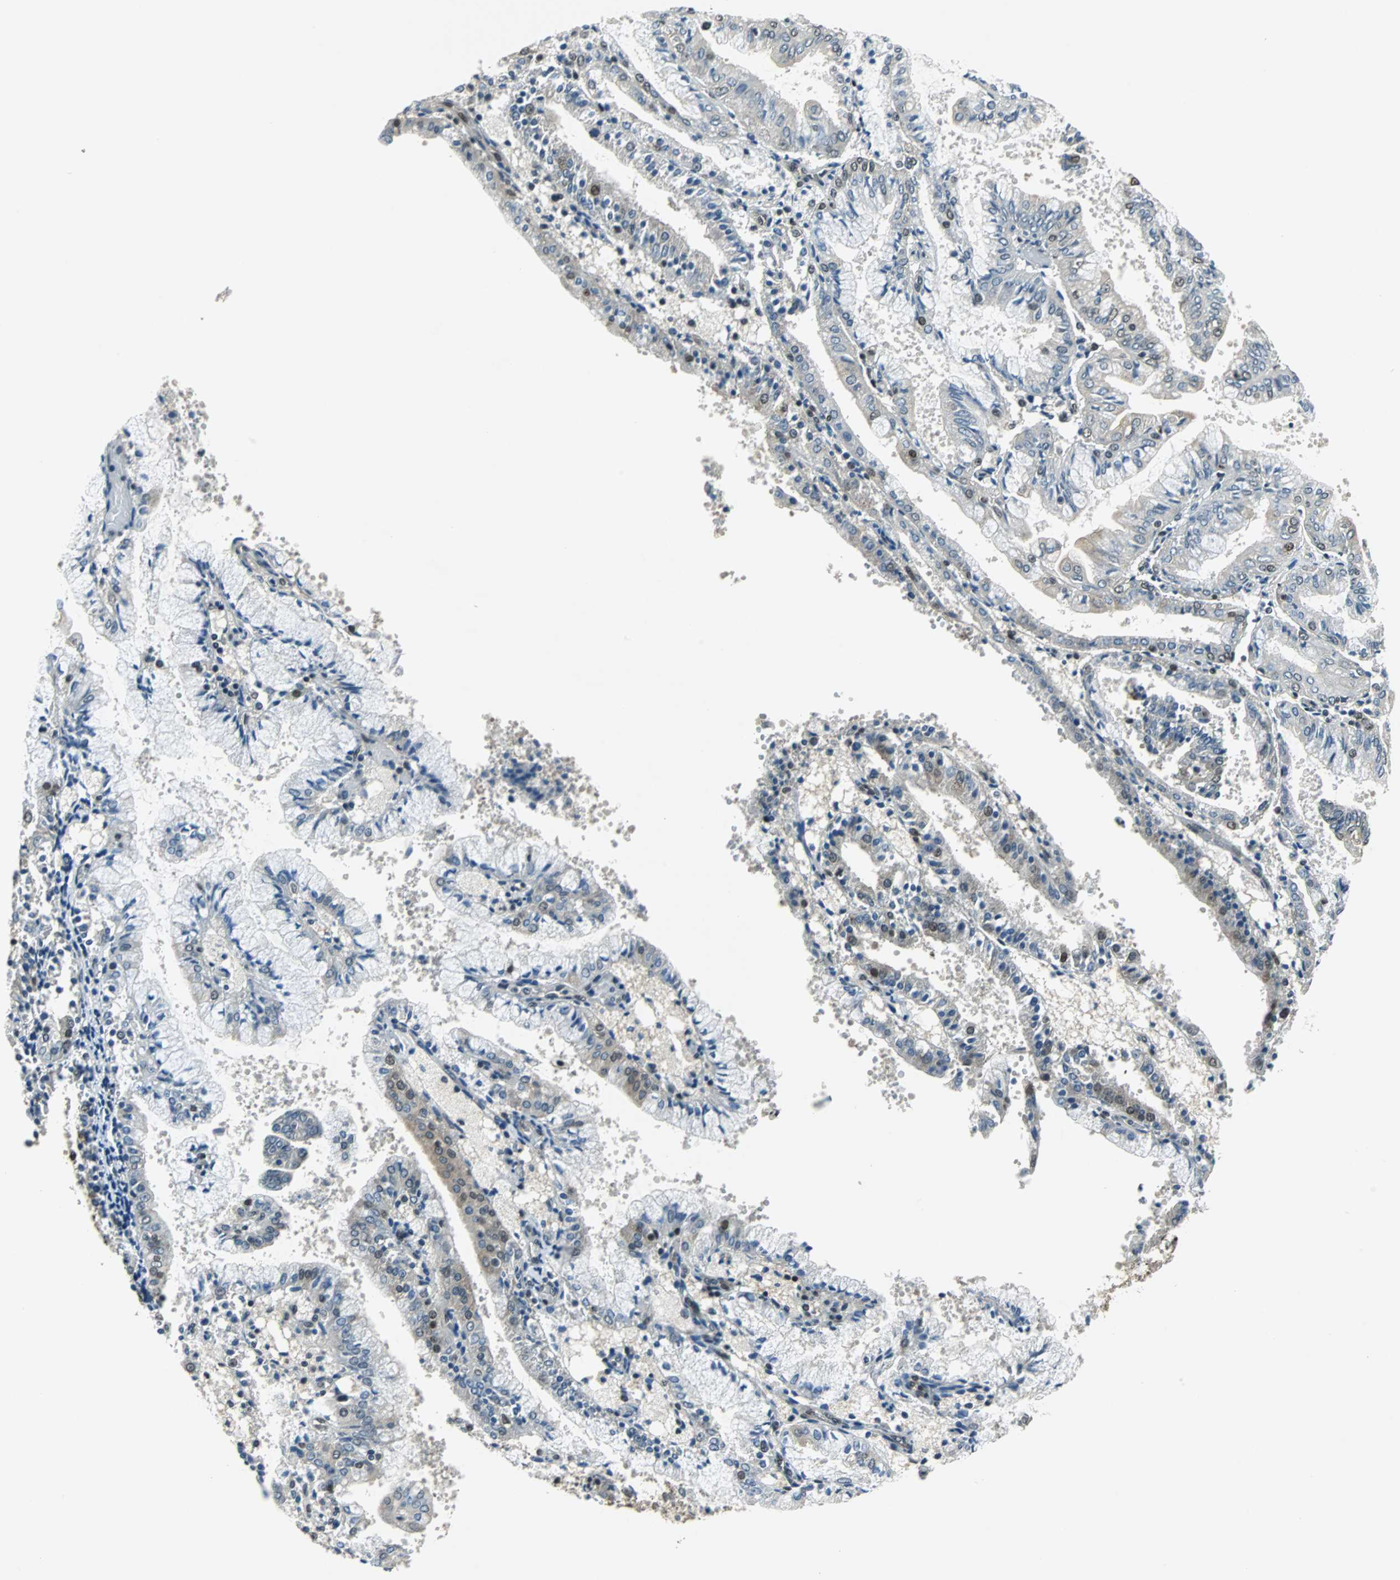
{"staining": {"intensity": "moderate", "quantity": "<25%", "location": "cytoplasmic/membranous,nuclear"}, "tissue": "endometrial cancer", "cell_type": "Tumor cells", "image_type": "cancer", "snomed": [{"axis": "morphology", "description": "Adenocarcinoma, NOS"}, {"axis": "topography", "description": "Endometrium"}], "caption": "Endometrial cancer (adenocarcinoma) stained with a protein marker displays moderate staining in tumor cells.", "gene": "RBM14", "patient": {"sex": "female", "age": 63}}